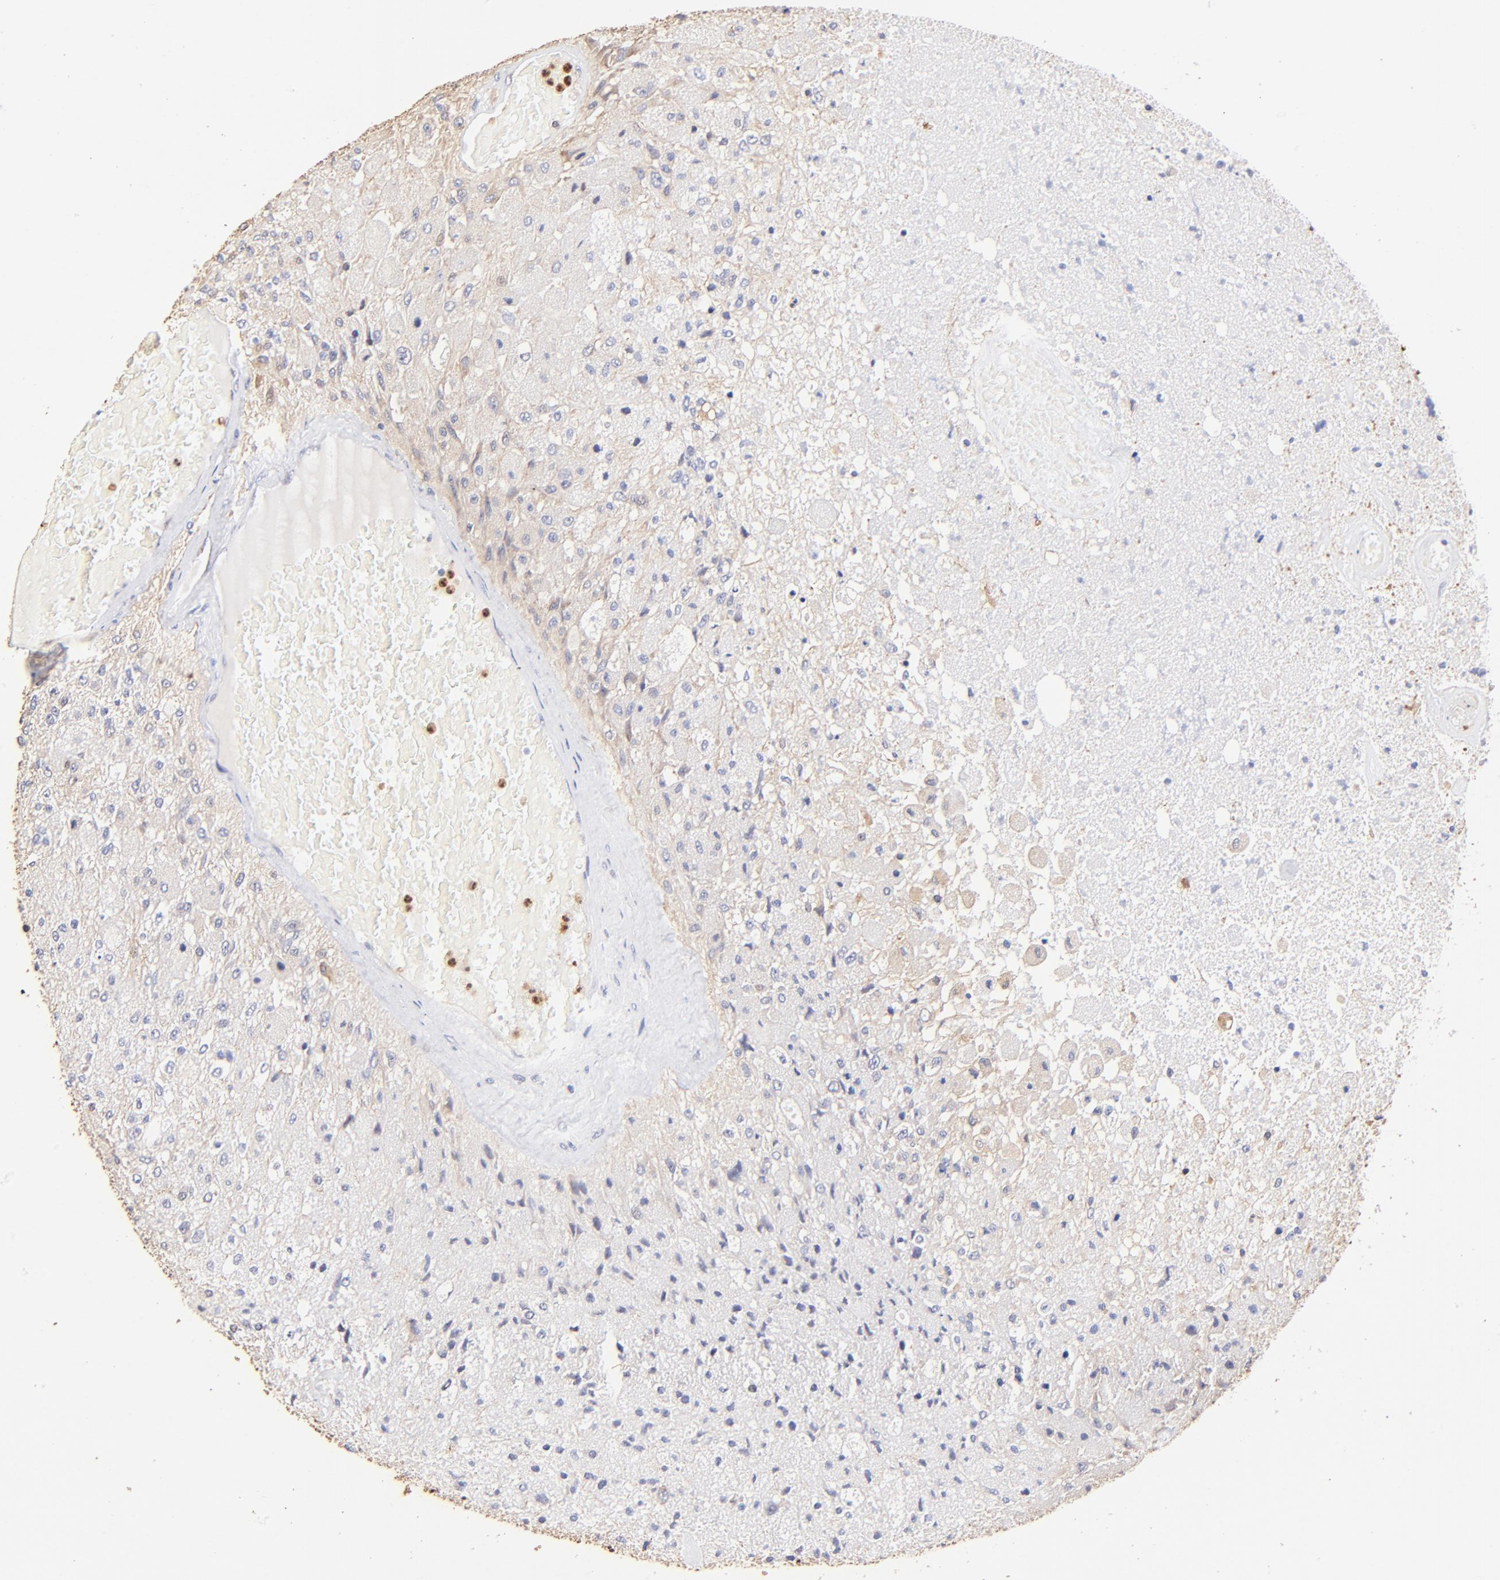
{"staining": {"intensity": "weak", "quantity": "<25%", "location": "cytoplasmic/membranous"}, "tissue": "glioma", "cell_type": "Tumor cells", "image_type": "cancer", "snomed": [{"axis": "morphology", "description": "Normal tissue, NOS"}, {"axis": "morphology", "description": "Glioma, malignant, High grade"}, {"axis": "topography", "description": "Cerebral cortex"}], "caption": "High magnification brightfield microscopy of malignant glioma (high-grade) stained with DAB (3,3'-diaminobenzidine) (brown) and counterstained with hematoxylin (blue): tumor cells show no significant expression. (Brightfield microscopy of DAB (3,3'-diaminobenzidine) IHC at high magnification).", "gene": "BBOF1", "patient": {"sex": "male", "age": 77}}